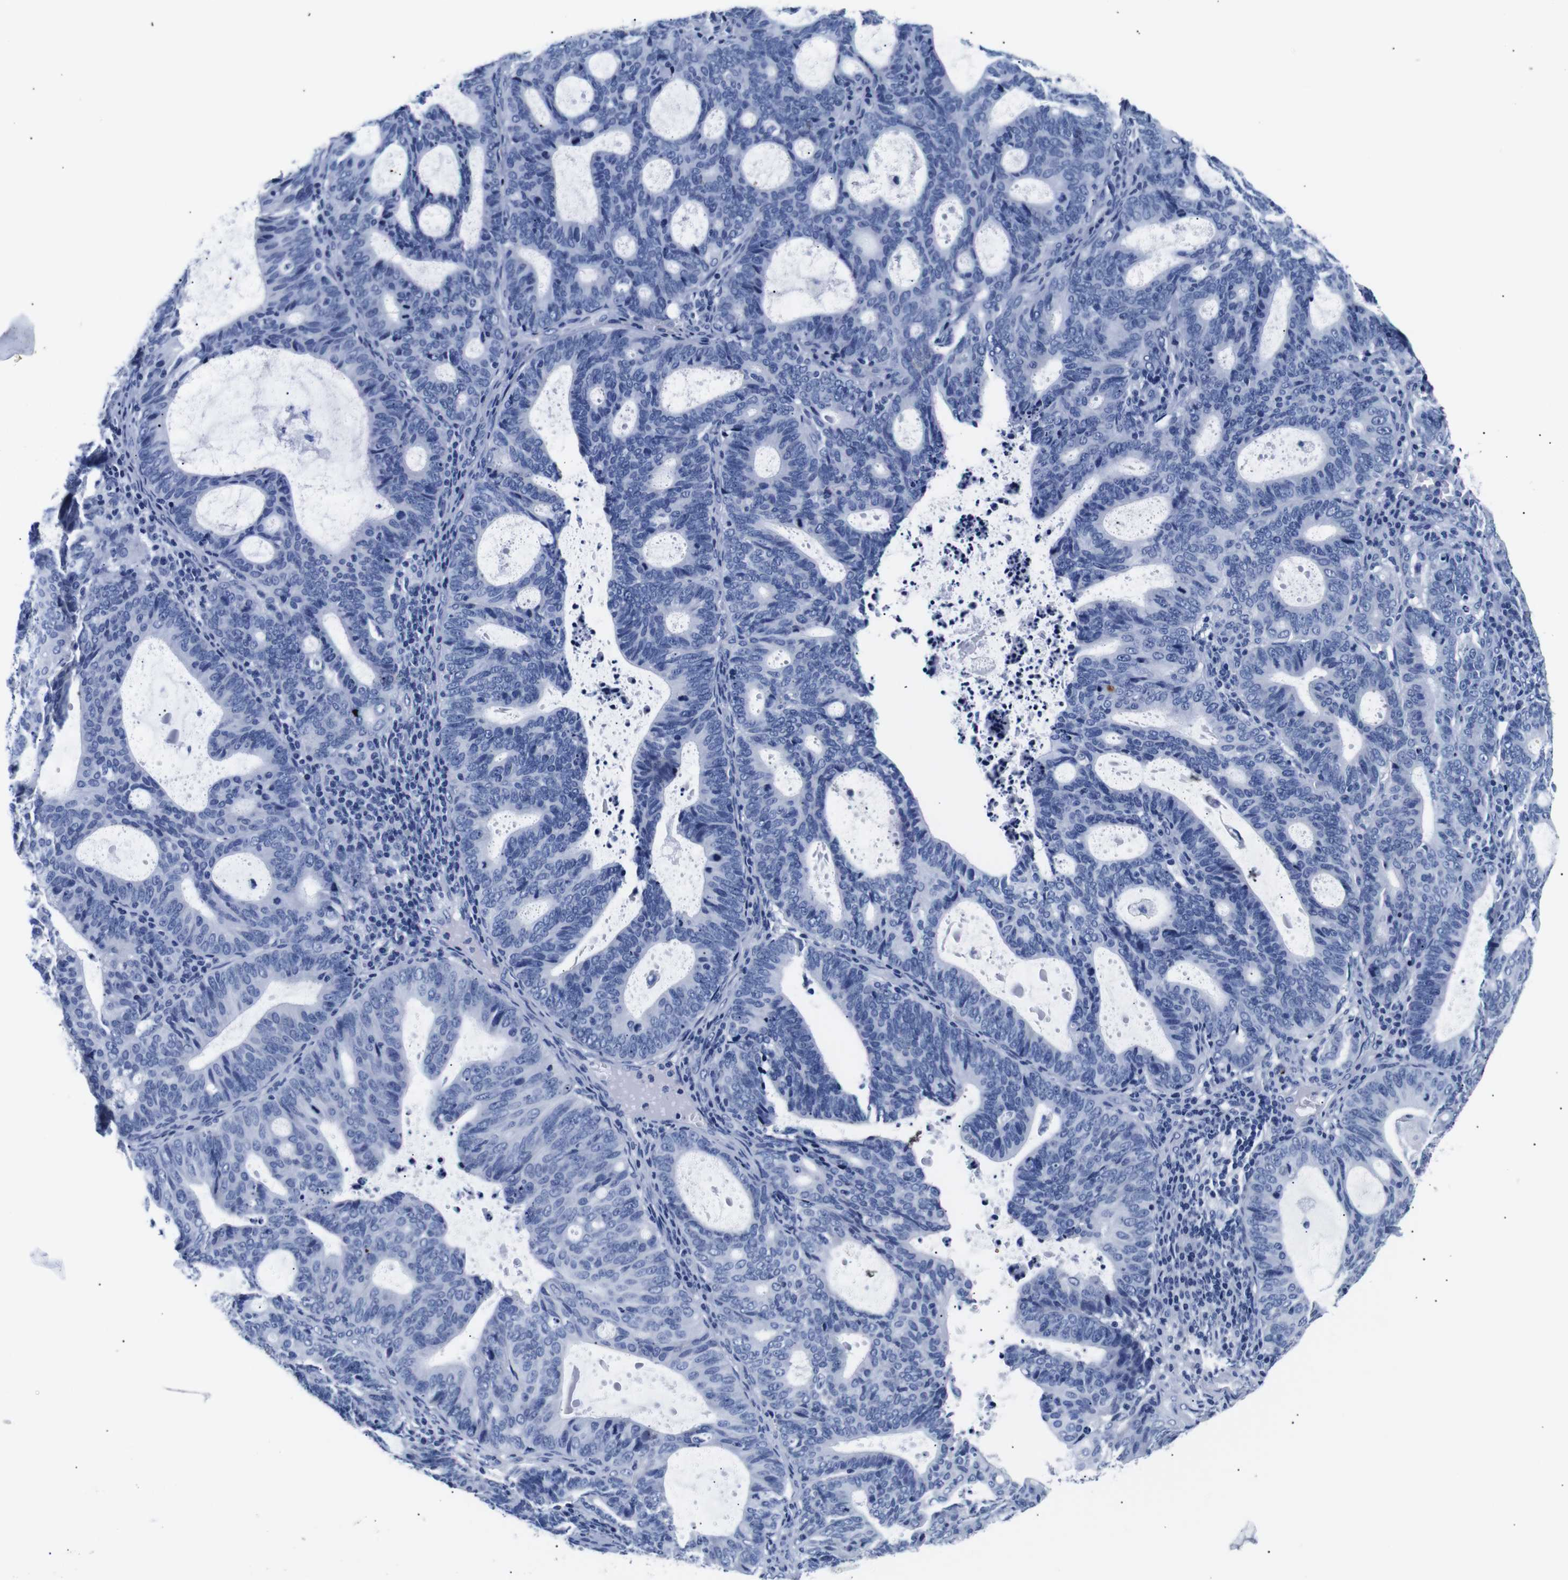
{"staining": {"intensity": "negative", "quantity": "none", "location": "none"}, "tissue": "endometrial cancer", "cell_type": "Tumor cells", "image_type": "cancer", "snomed": [{"axis": "morphology", "description": "Adenocarcinoma, NOS"}, {"axis": "topography", "description": "Uterus"}], "caption": "Endometrial cancer was stained to show a protein in brown. There is no significant expression in tumor cells.", "gene": "GAP43", "patient": {"sex": "female", "age": 83}}